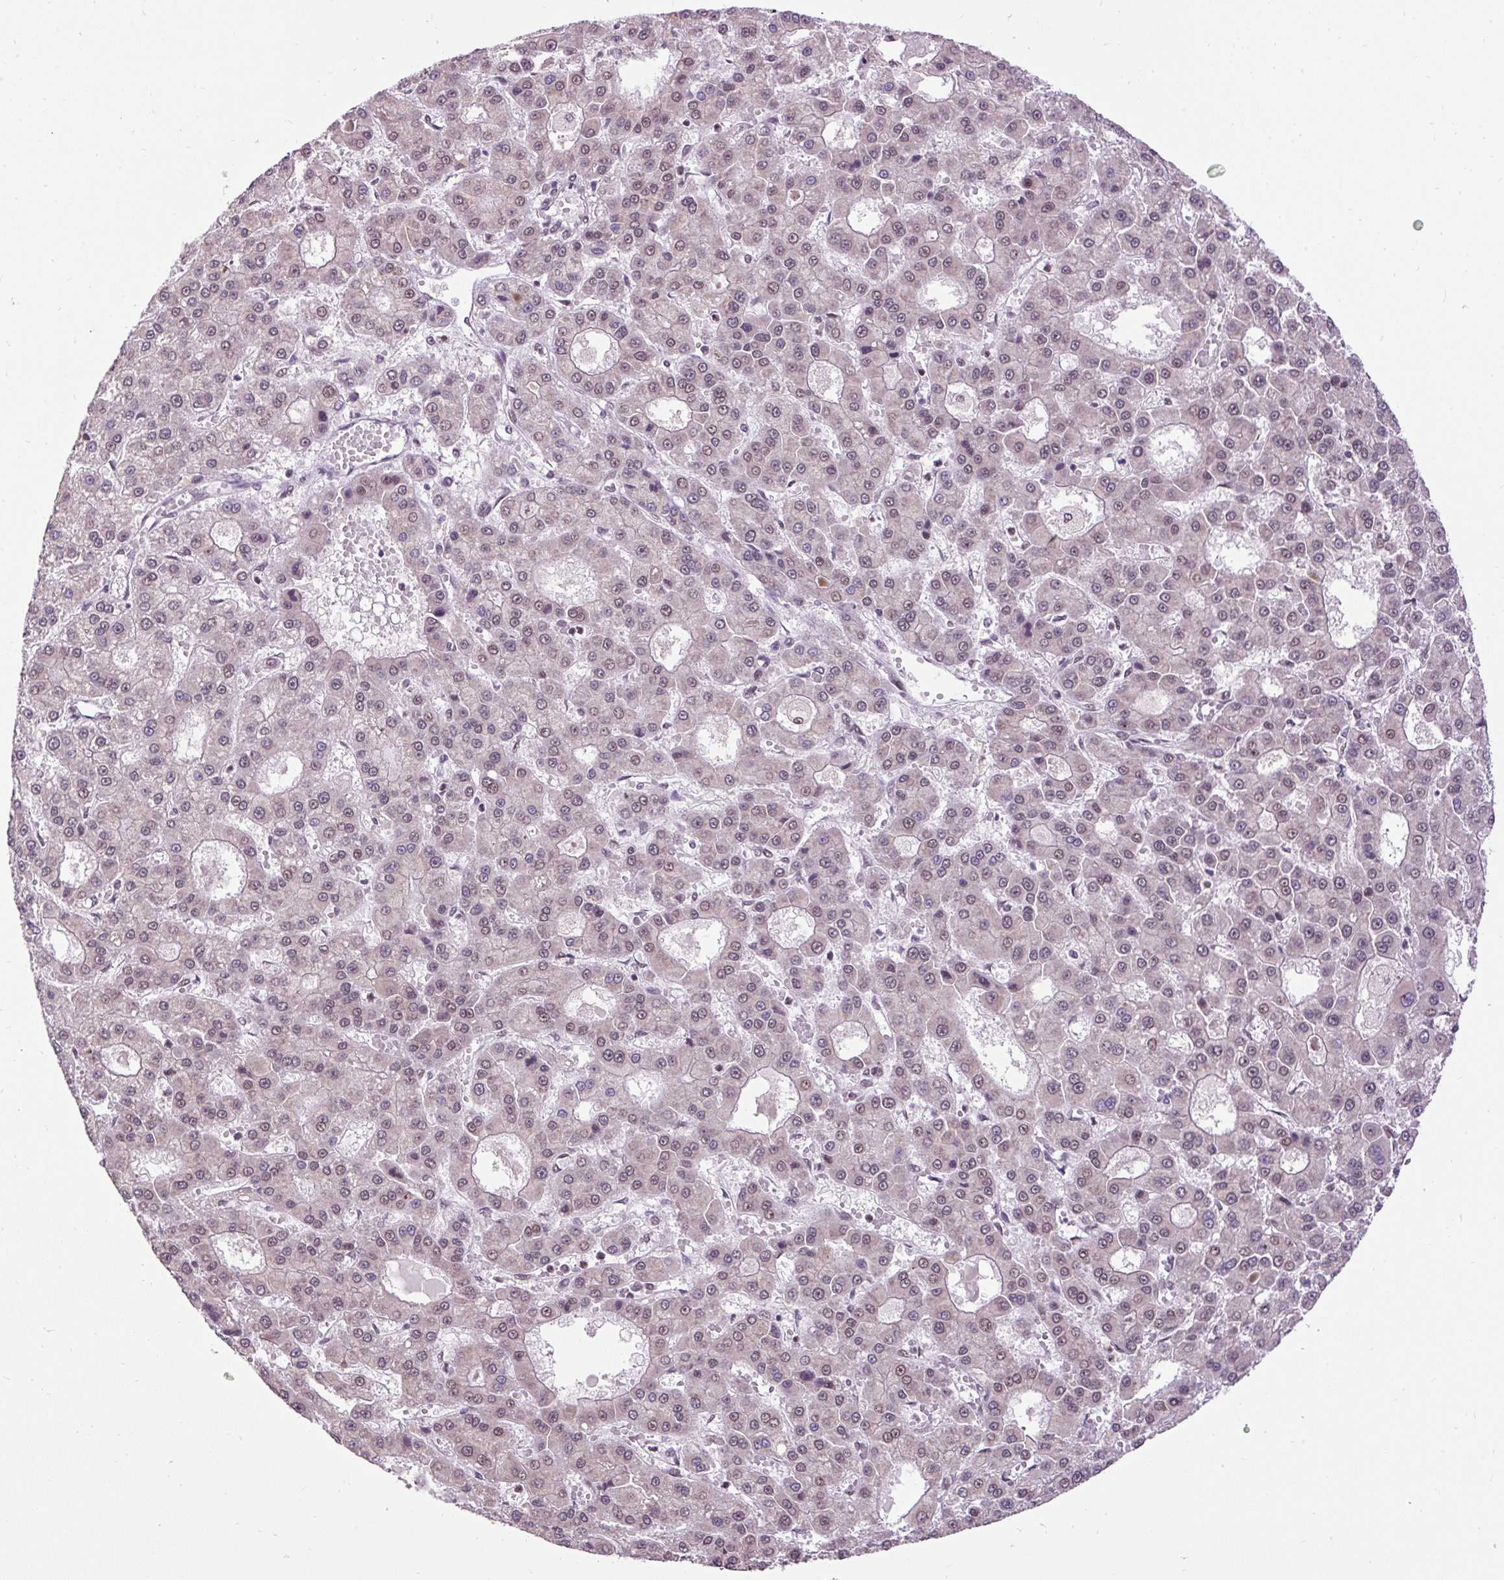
{"staining": {"intensity": "weak", "quantity": ">75%", "location": "nuclear"}, "tissue": "liver cancer", "cell_type": "Tumor cells", "image_type": "cancer", "snomed": [{"axis": "morphology", "description": "Carcinoma, Hepatocellular, NOS"}, {"axis": "topography", "description": "Liver"}], "caption": "Immunohistochemistry (IHC) image of neoplastic tissue: human liver cancer stained using IHC reveals low levels of weak protein expression localized specifically in the nuclear of tumor cells, appearing as a nuclear brown color.", "gene": "ZNF672", "patient": {"sex": "male", "age": 70}}